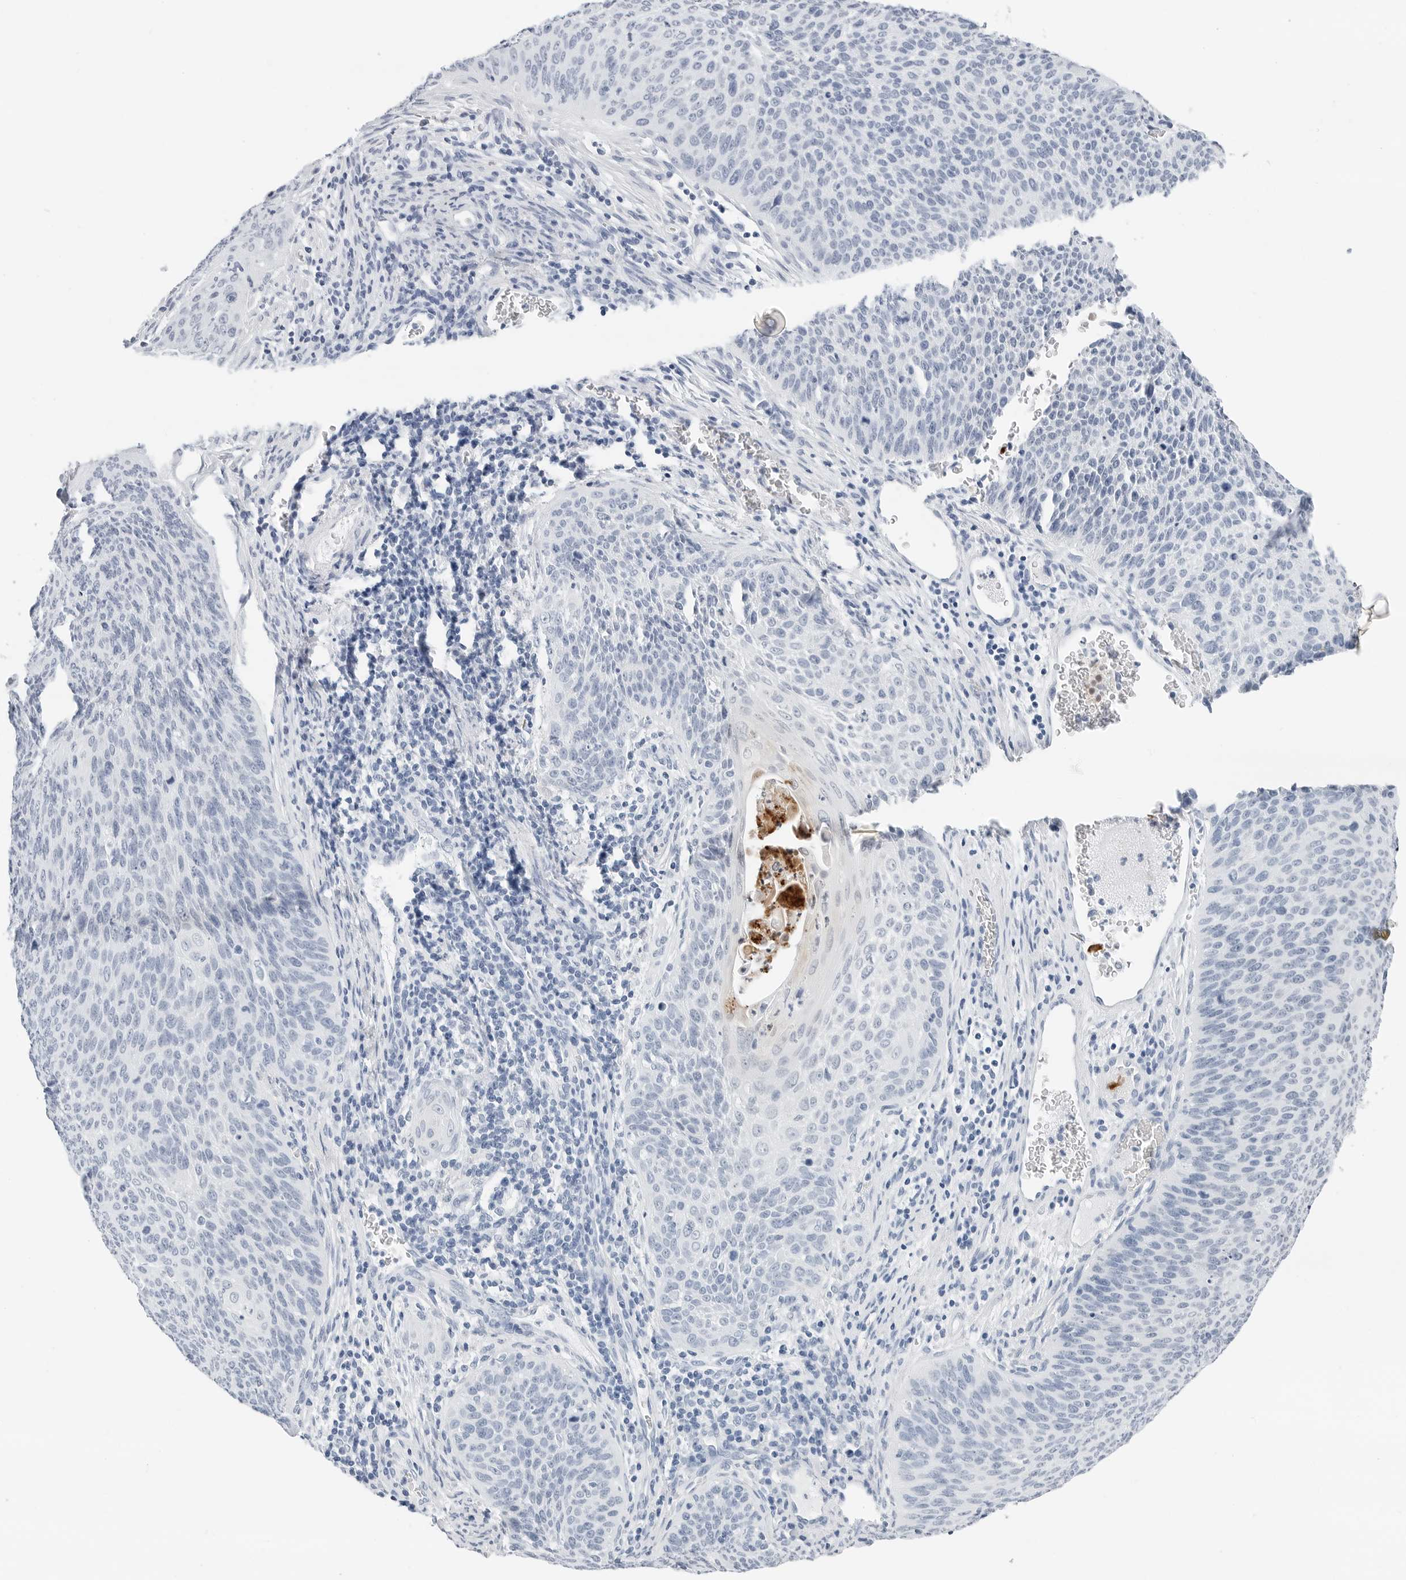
{"staining": {"intensity": "negative", "quantity": "none", "location": "none"}, "tissue": "cervical cancer", "cell_type": "Tumor cells", "image_type": "cancer", "snomed": [{"axis": "morphology", "description": "Squamous cell carcinoma, NOS"}, {"axis": "topography", "description": "Cervix"}], "caption": "Immunohistochemical staining of human squamous cell carcinoma (cervical) demonstrates no significant staining in tumor cells.", "gene": "SLPI", "patient": {"sex": "female", "age": 55}}